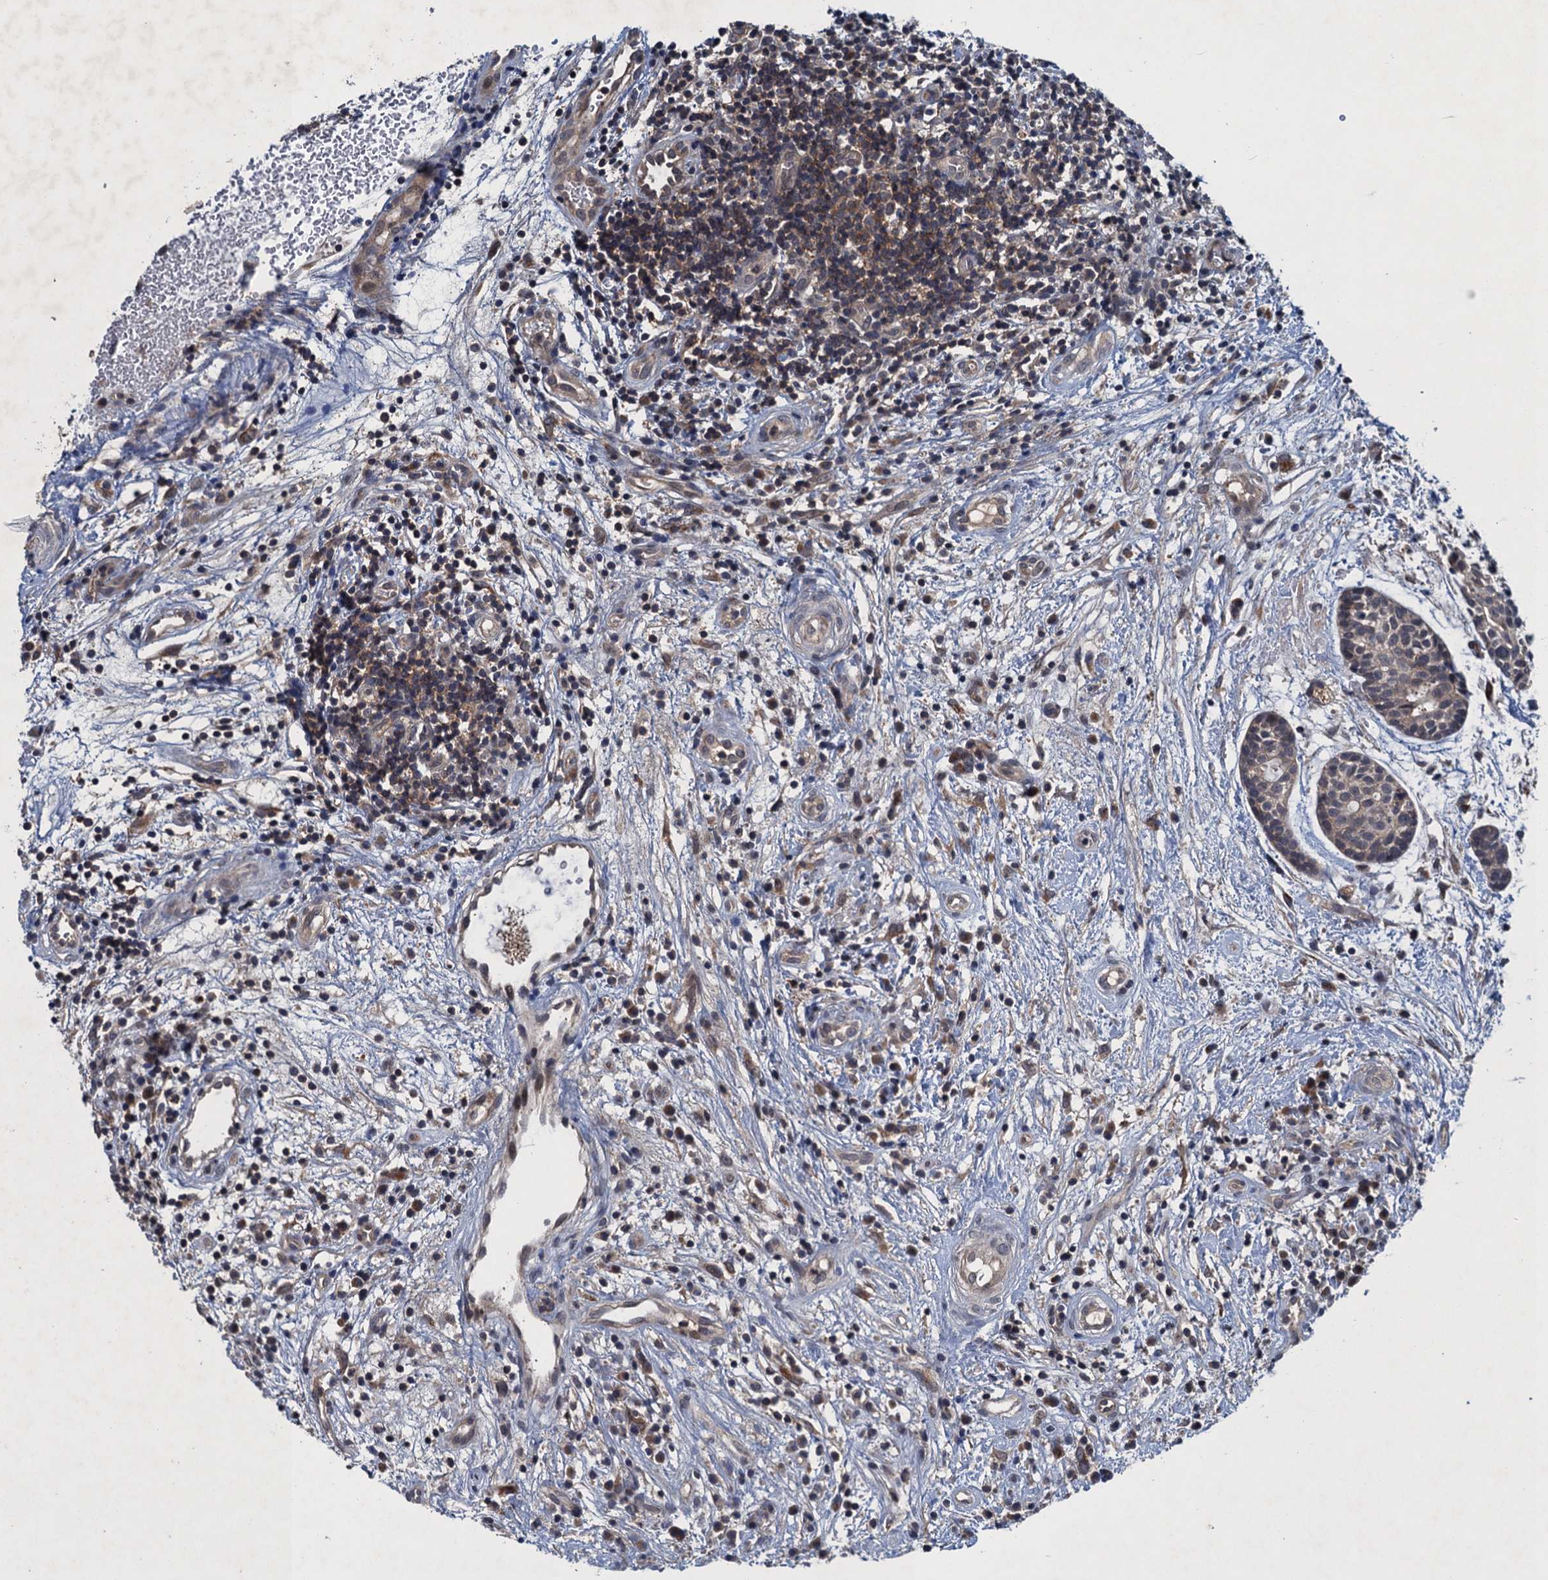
{"staining": {"intensity": "weak", "quantity": "<25%", "location": "cytoplasmic/membranous"}, "tissue": "head and neck cancer", "cell_type": "Tumor cells", "image_type": "cancer", "snomed": [{"axis": "morphology", "description": "Adenocarcinoma, NOS"}, {"axis": "topography", "description": "Subcutis"}, {"axis": "topography", "description": "Head-Neck"}], "caption": "The image reveals no significant expression in tumor cells of adenocarcinoma (head and neck).", "gene": "RNF165", "patient": {"sex": "female", "age": 73}}